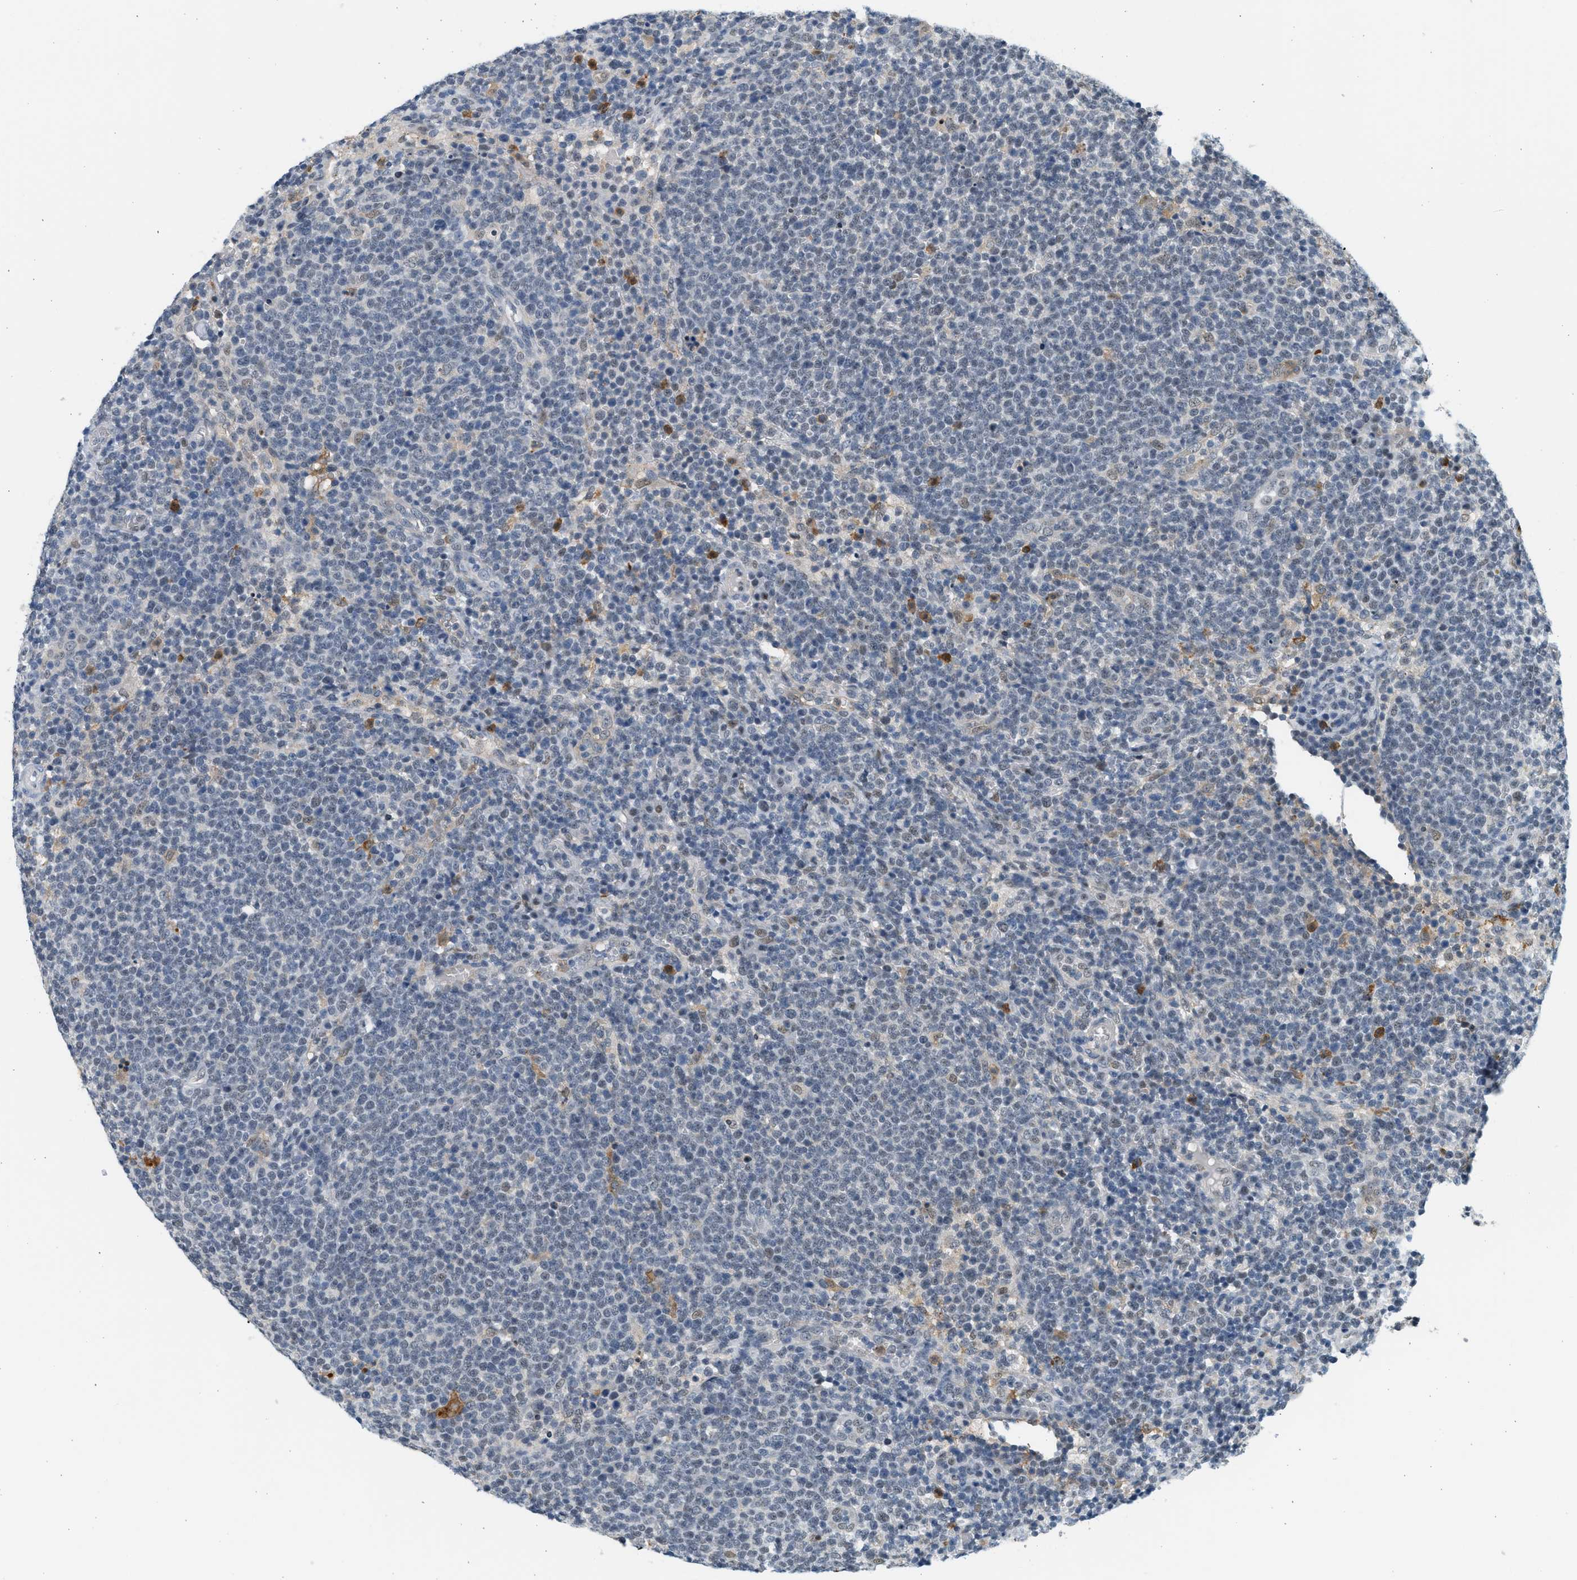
{"staining": {"intensity": "weak", "quantity": "25%-75%", "location": "nuclear"}, "tissue": "lymphoma", "cell_type": "Tumor cells", "image_type": "cancer", "snomed": [{"axis": "morphology", "description": "Malignant lymphoma, non-Hodgkin's type, High grade"}, {"axis": "topography", "description": "Lymph node"}], "caption": "Lymphoma stained with immunohistochemistry exhibits weak nuclear staining in about 25%-75% of tumor cells. (brown staining indicates protein expression, while blue staining denotes nuclei).", "gene": "HIPK1", "patient": {"sex": "male", "age": 61}}